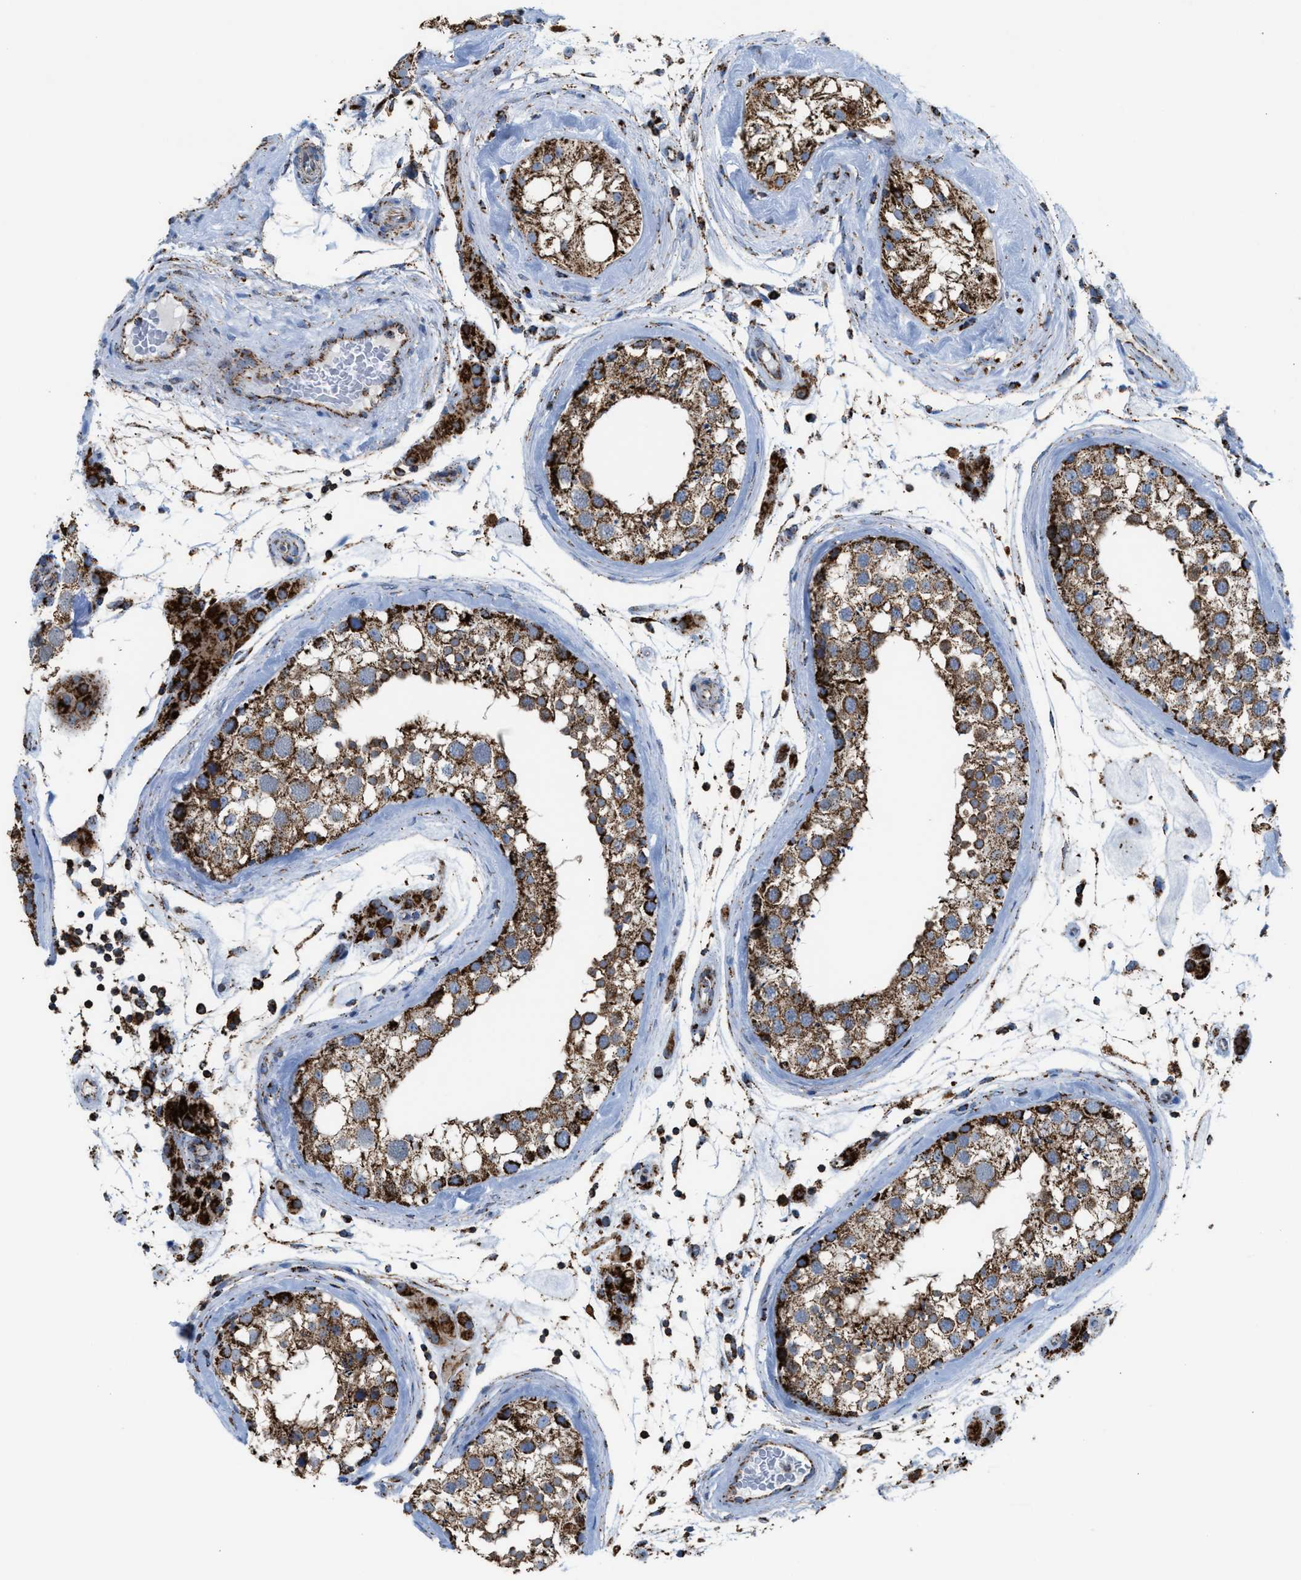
{"staining": {"intensity": "strong", "quantity": ">75%", "location": "cytoplasmic/membranous"}, "tissue": "testis", "cell_type": "Cells in seminiferous ducts", "image_type": "normal", "snomed": [{"axis": "morphology", "description": "Normal tissue, NOS"}, {"axis": "topography", "description": "Testis"}], "caption": "Testis stained with IHC displays strong cytoplasmic/membranous positivity in about >75% of cells in seminiferous ducts. (brown staining indicates protein expression, while blue staining denotes nuclei).", "gene": "ECHS1", "patient": {"sex": "male", "age": 46}}